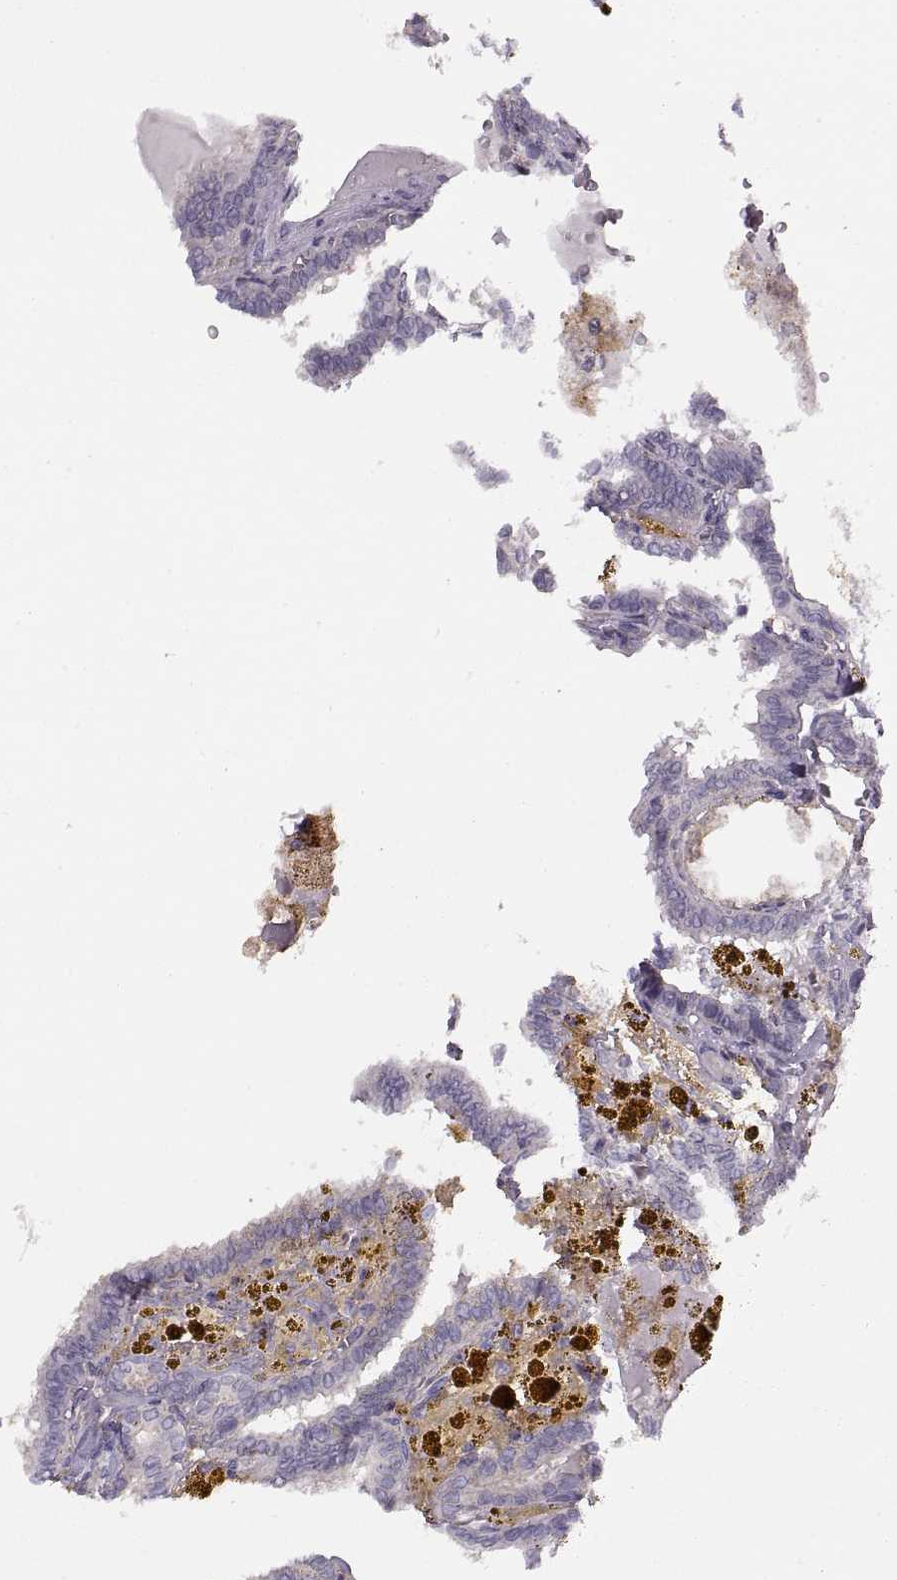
{"staining": {"intensity": "negative", "quantity": "none", "location": "none"}, "tissue": "thyroid cancer", "cell_type": "Tumor cells", "image_type": "cancer", "snomed": [{"axis": "morphology", "description": "Papillary adenocarcinoma, NOS"}, {"axis": "topography", "description": "Thyroid gland"}], "caption": "Immunohistochemistry micrograph of human thyroid papillary adenocarcinoma stained for a protein (brown), which shows no expression in tumor cells.", "gene": "RALB", "patient": {"sex": "female", "age": 39}}